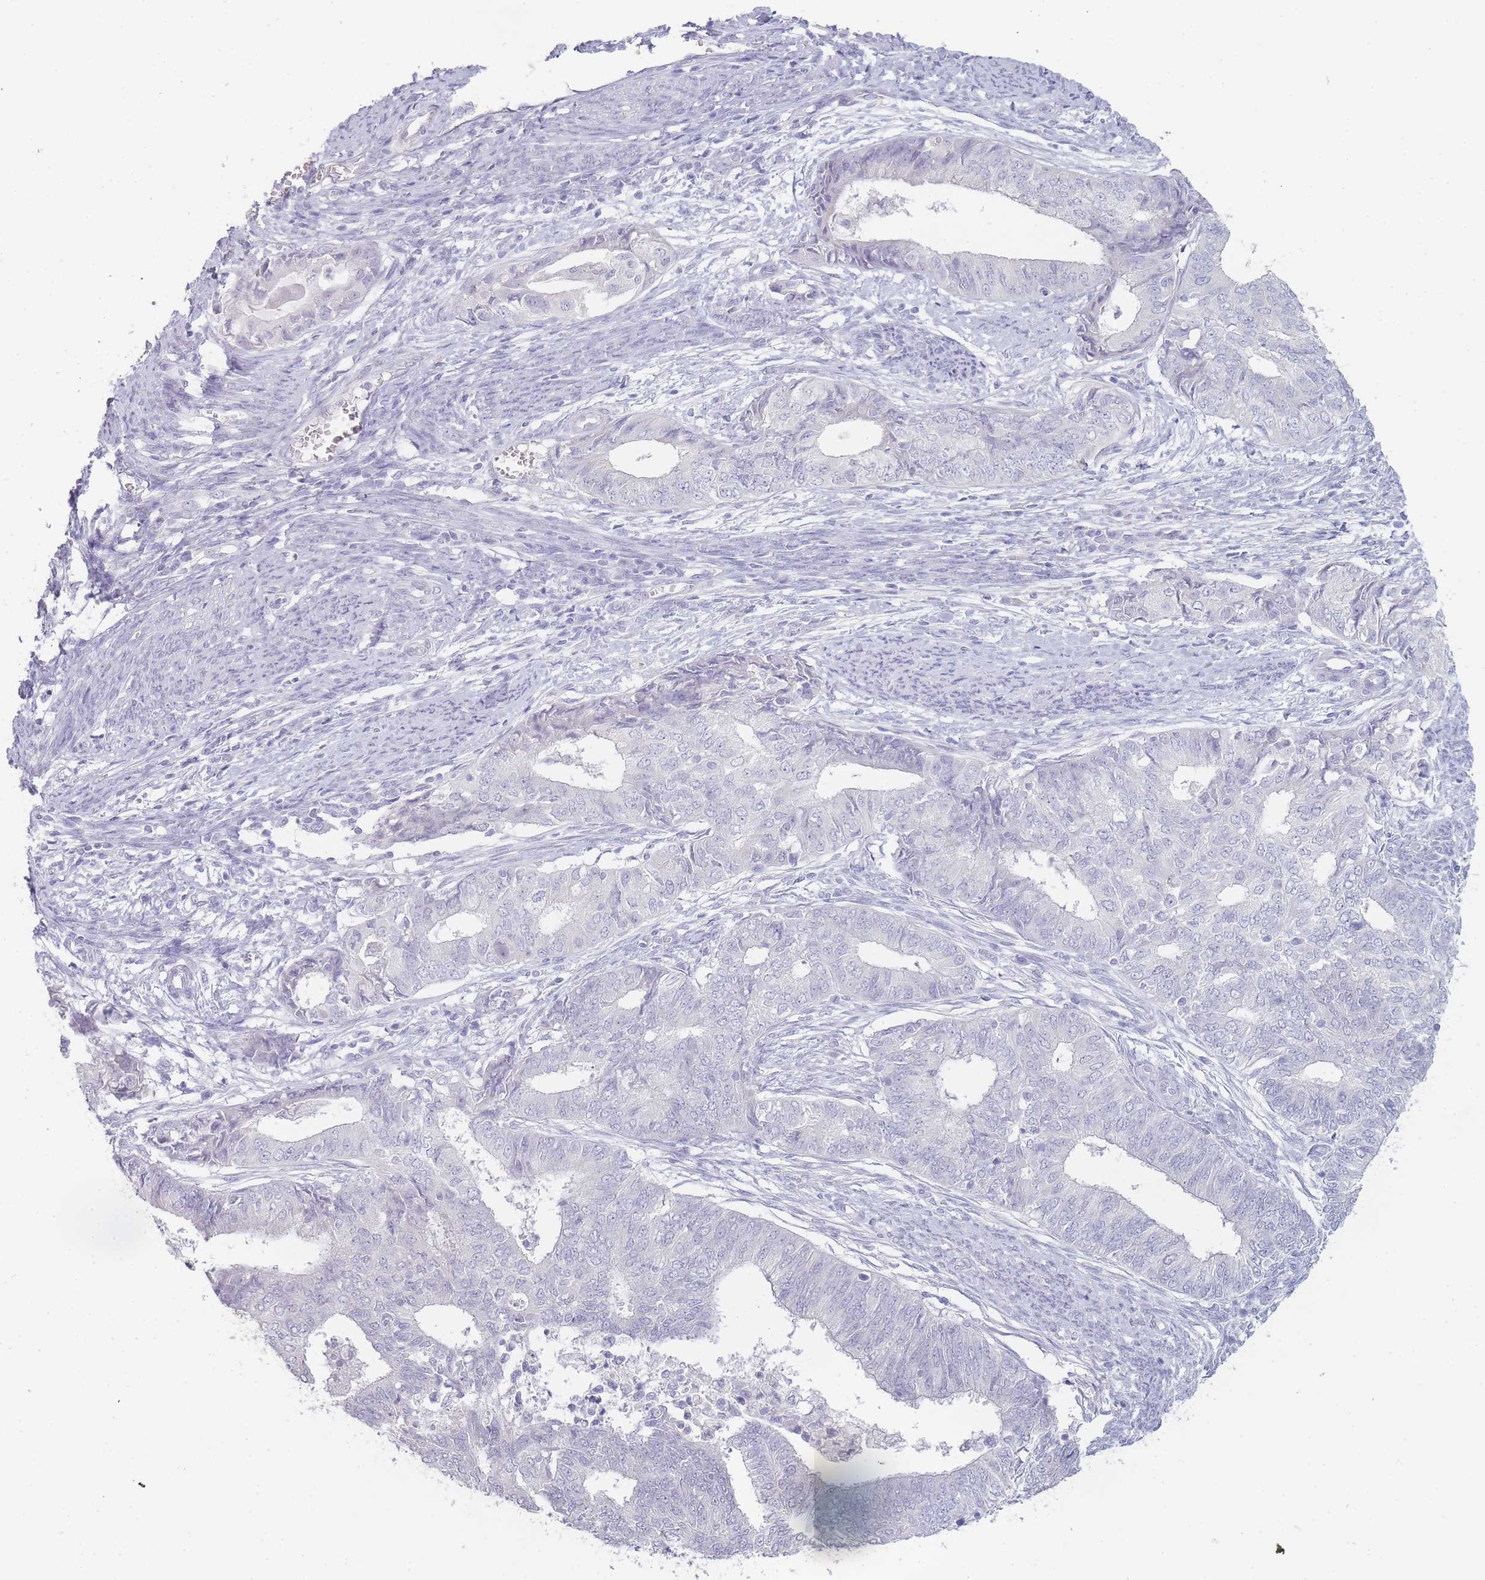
{"staining": {"intensity": "negative", "quantity": "none", "location": "none"}, "tissue": "endometrial cancer", "cell_type": "Tumor cells", "image_type": "cancer", "snomed": [{"axis": "morphology", "description": "Adenocarcinoma, NOS"}, {"axis": "topography", "description": "Endometrium"}], "caption": "Adenocarcinoma (endometrial) stained for a protein using immunohistochemistry shows no positivity tumor cells.", "gene": "INS", "patient": {"sex": "female", "age": 62}}